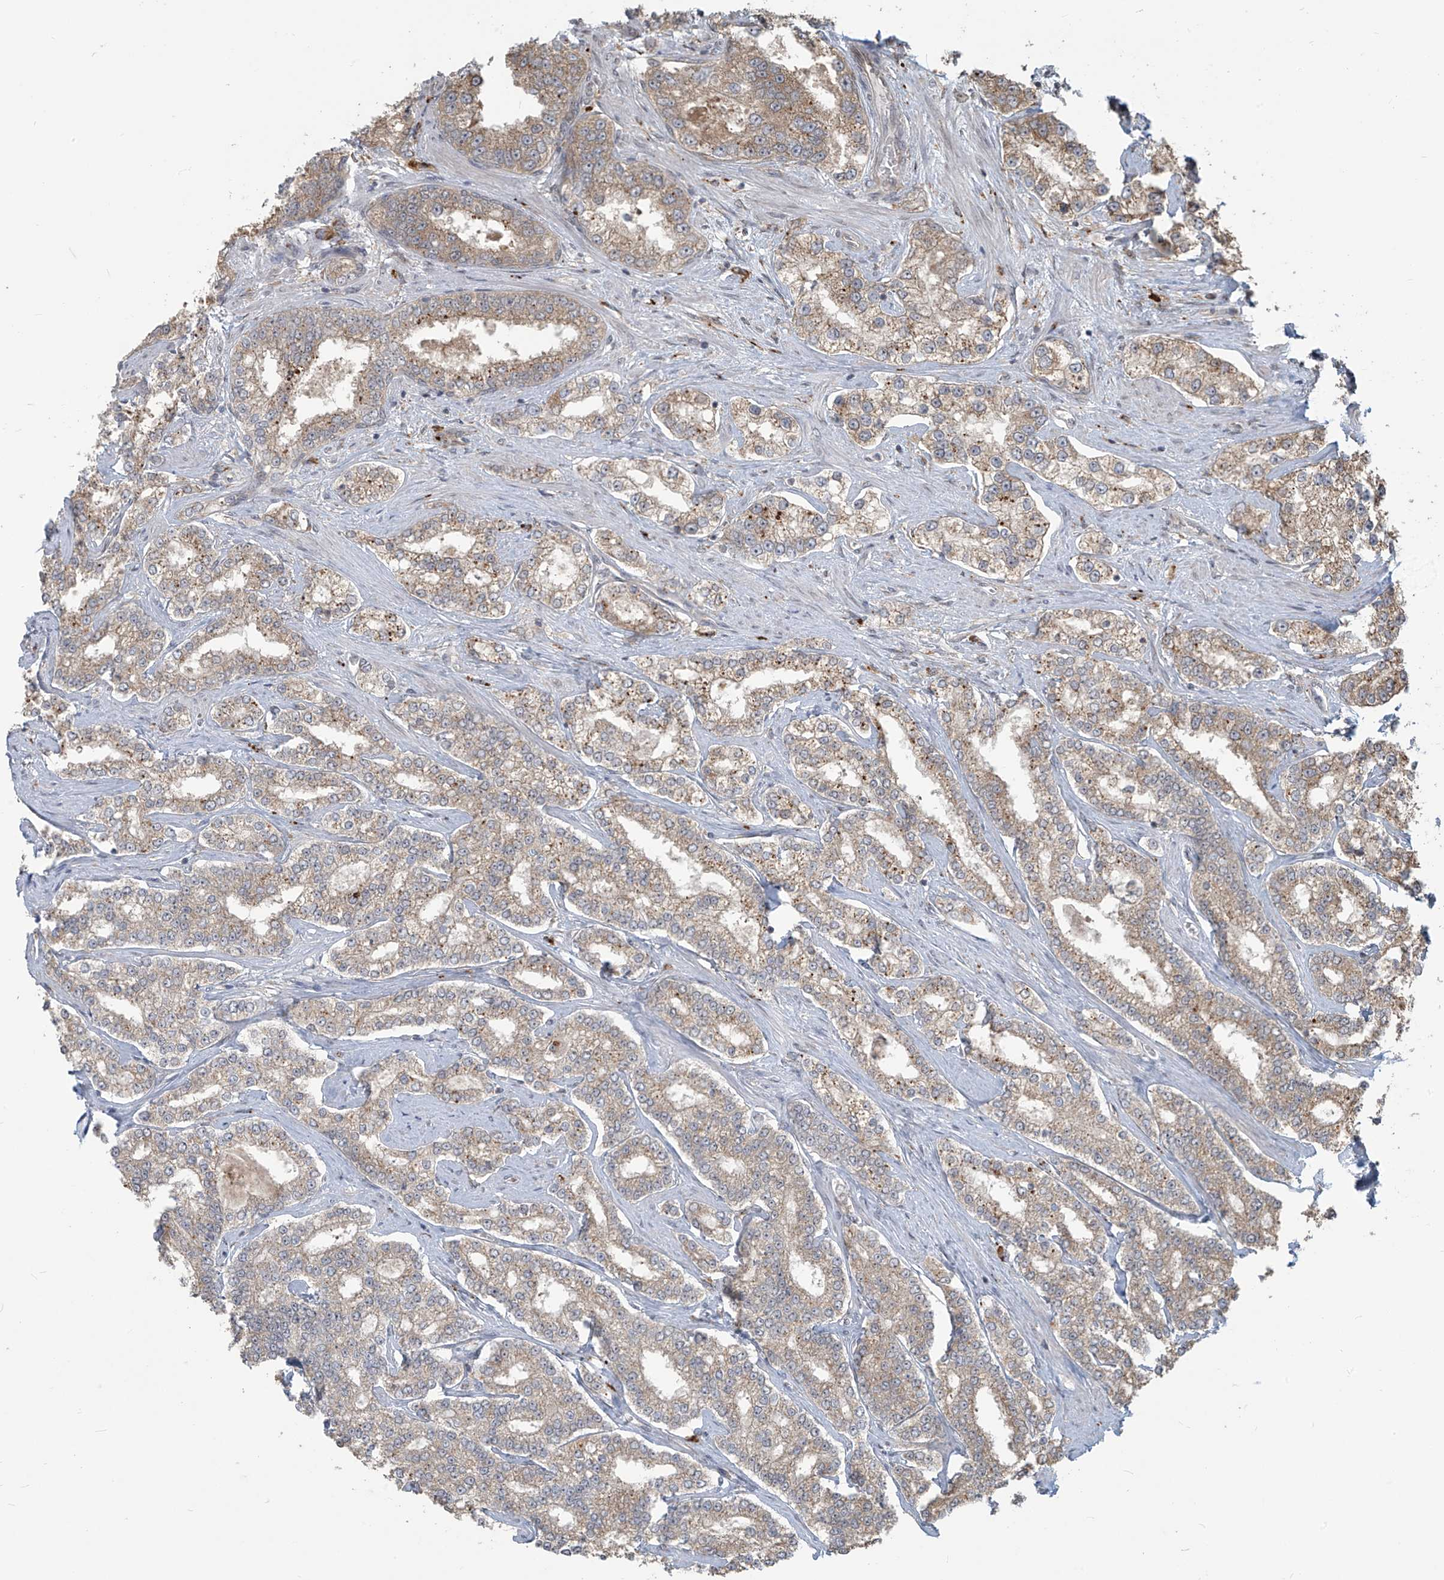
{"staining": {"intensity": "weak", "quantity": ">75%", "location": "cytoplasmic/membranous"}, "tissue": "prostate cancer", "cell_type": "Tumor cells", "image_type": "cancer", "snomed": [{"axis": "morphology", "description": "Normal tissue, NOS"}, {"axis": "morphology", "description": "Adenocarcinoma, High grade"}, {"axis": "topography", "description": "Prostate"}], "caption": "Immunohistochemical staining of human prostate high-grade adenocarcinoma reveals low levels of weak cytoplasmic/membranous protein positivity in about >75% of tumor cells.", "gene": "PLEKHM3", "patient": {"sex": "male", "age": 83}}